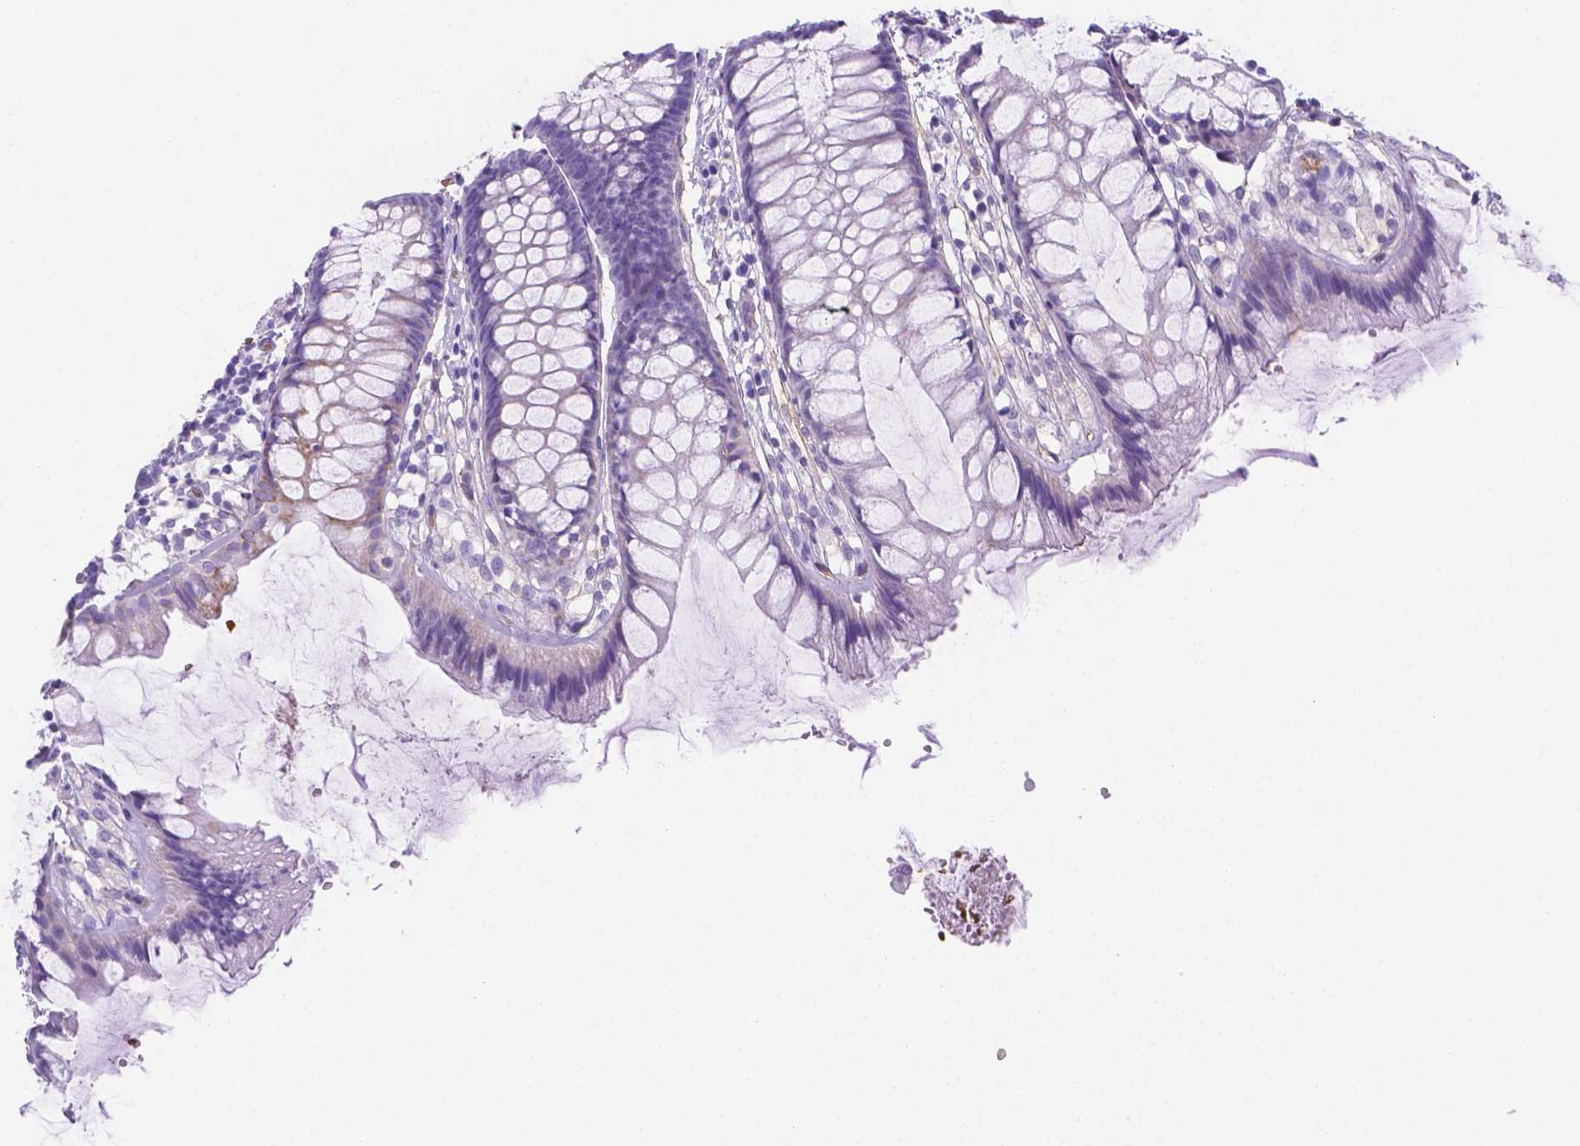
{"staining": {"intensity": "negative", "quantity": "none", "location": "none"}, "tissue": "rectum", "cell_type": "Glandular cells", "image_type": "normal", "snomed": [{"axis": "morphology", "description": "Normal tissue, NOS"}, {"axis": "topography", "description": "Rectum"}], "caption": "Immunohistochemistry (IHC) histopathology image of benign rectum: rectum stained with DAB (3,3'-diaminobenzidine) displays no significant protein expression in glandular cells.", "gene": "SLC40A1", "patient": {"sex": "female", "age": 62}}